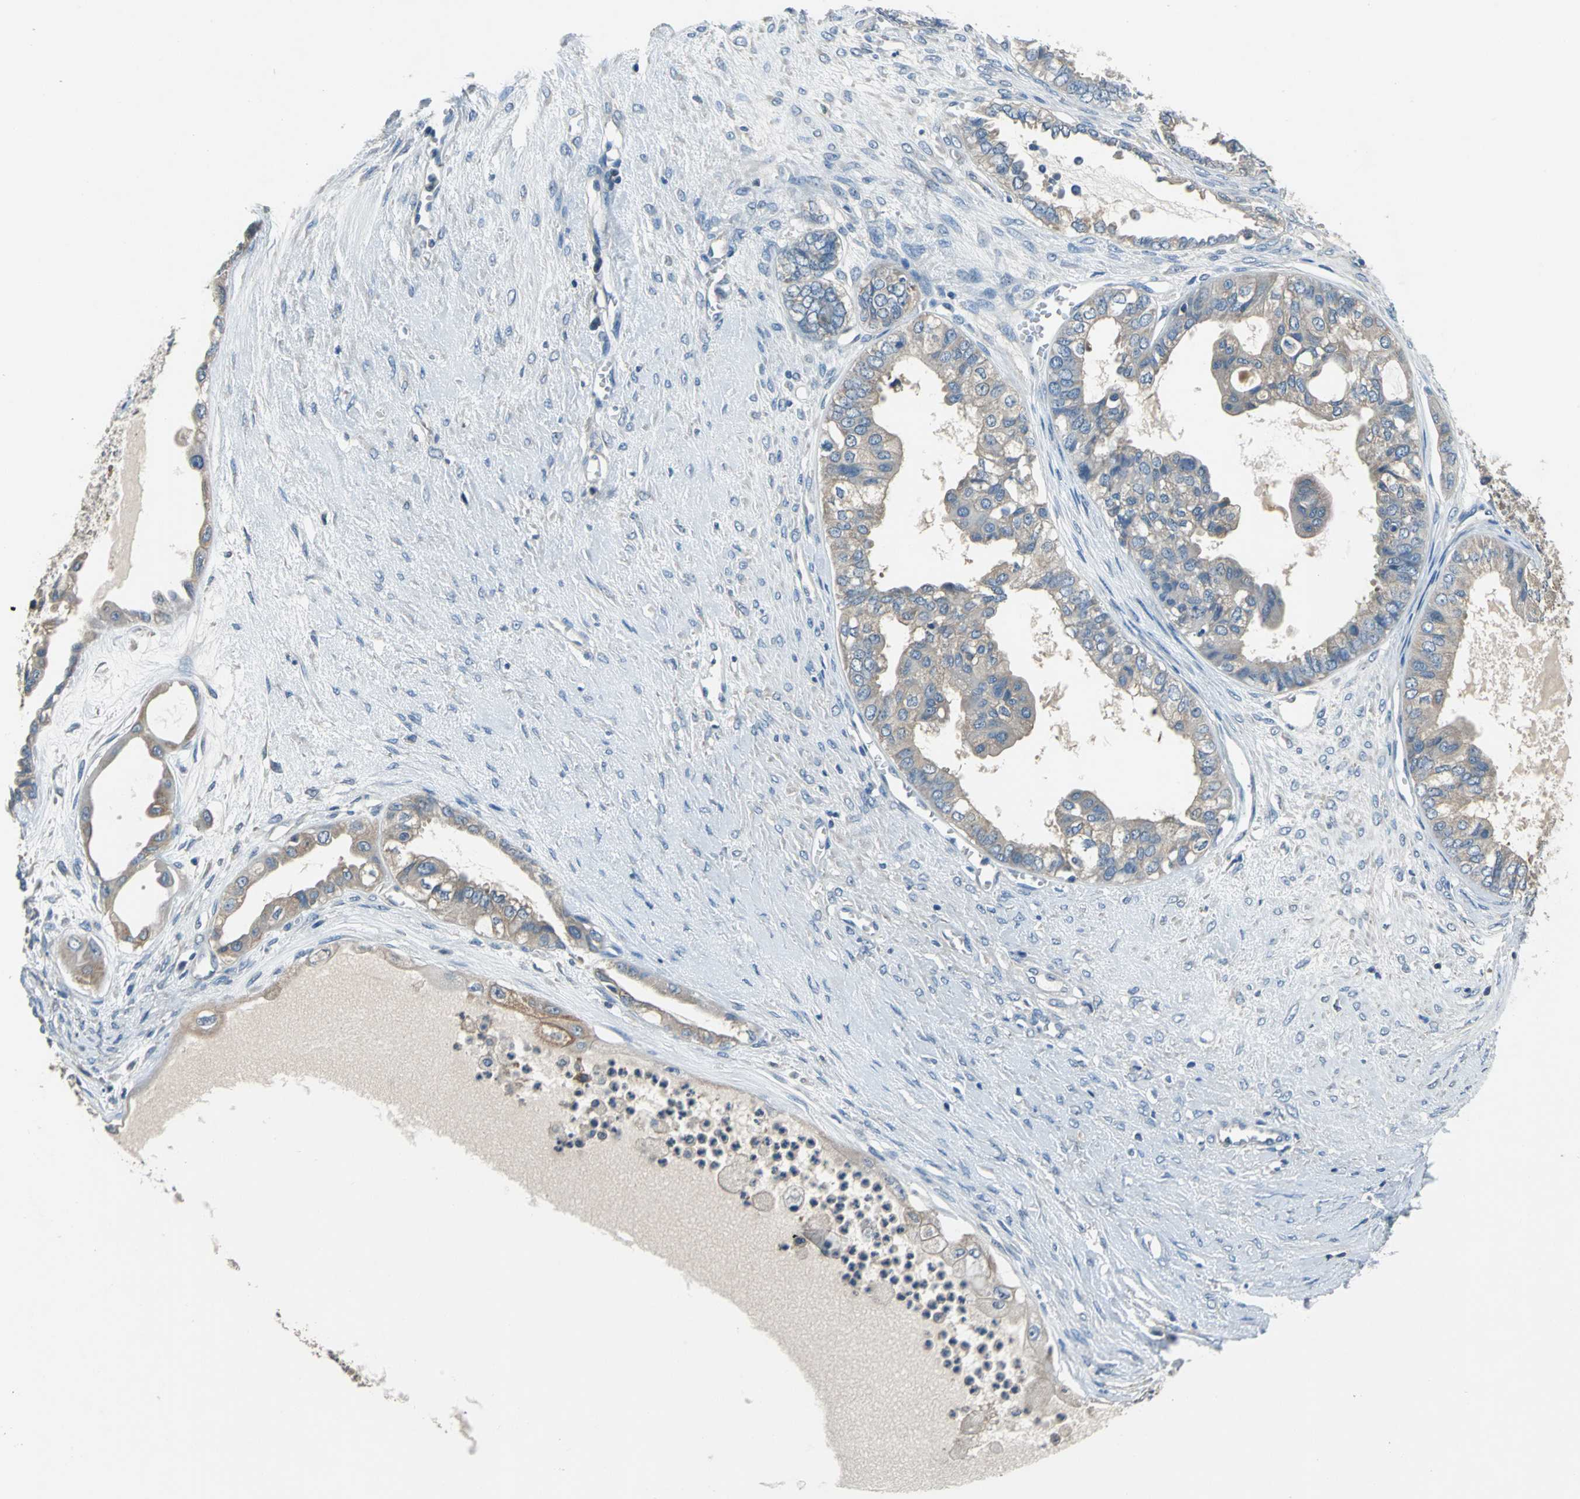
{"staining": {"intensity": "weak", "quantity": "25%-75%", "location": "cytoplasmic/membranous"}, "tissue": "ovarian cancer", "cell_type": "Tumor cells", "image_type": "cancer", "snomed": [{"axis": "morphology", "description": "Carcinoma, NOS"}, {"axis": "morphology", "description": "Carcinoma, endometroid"}, {"axis": "topography", "description": "Ovary"}], "caption": "Immunohistochemical staining of human ovarian cancer (carcinoma) demonstrates weak cytoplasmic/membranous protein positivity in about 25%-75% of tumor cells.", "gene": "PRKCA", "patient": {"sex": "female", "age": 50}}